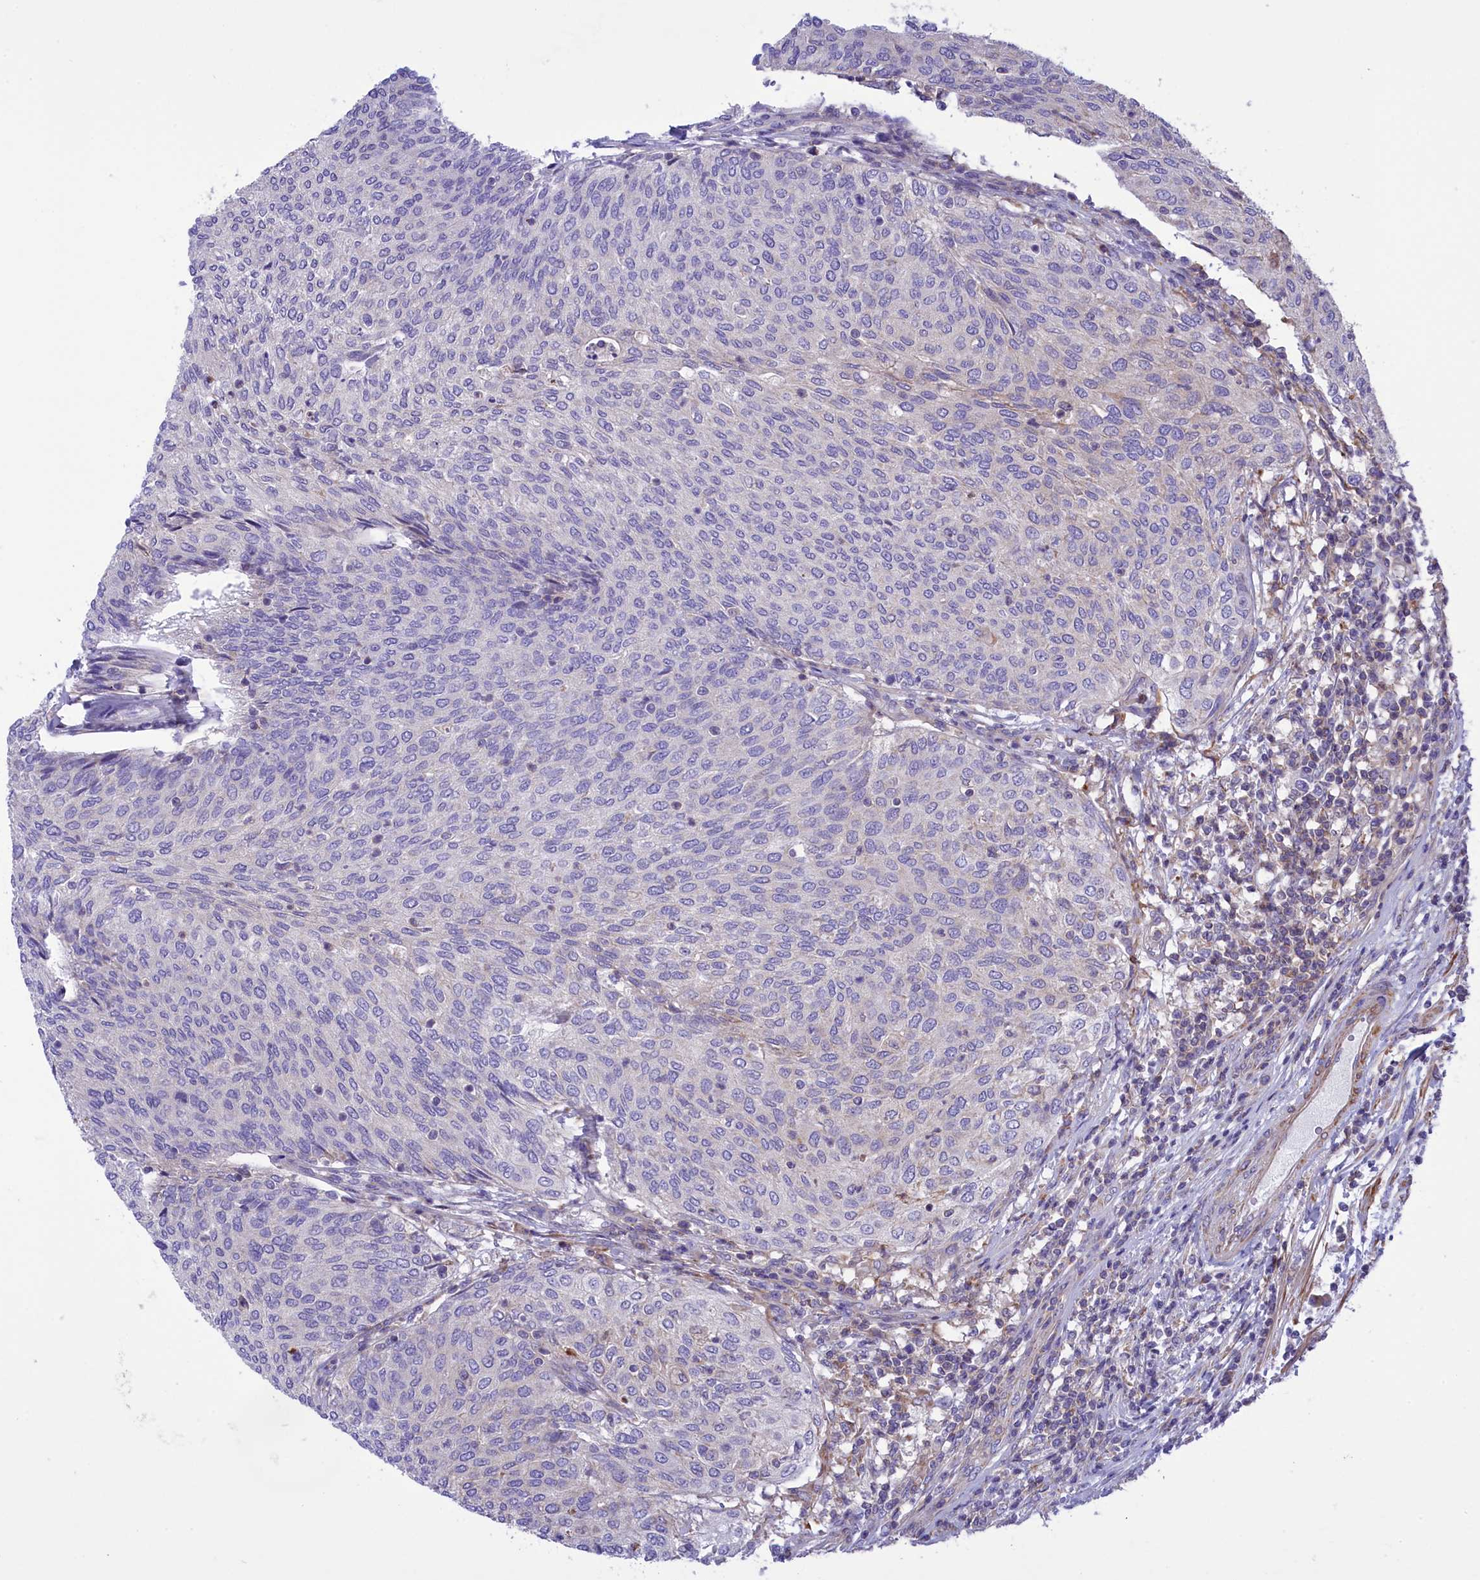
{"staining": {"intensity": "negative", "quantity": "none", "location": "none"}, "tissue": "urothelial cancer", "cell_type": "Tumor cells", "image_type": "cancer", "snomed": [{"axis": "morphology", "description": "Urothelial carcinoma, Low grade"}, {"axis": "topography", "description": "Urinary bladder"}], "caption": "IHC histopathology image of neoplastic tissue: human urothelial carcinoma (low-grade) stained with DAB exhibits no significant protein expression in tumor cells. The staining is performed using DAB brown chromogen with nuclei counter-stained in using hematoxylin.", "gene": "CORO7-PAM16", "patient": {"sex": "female", "age": 79}}